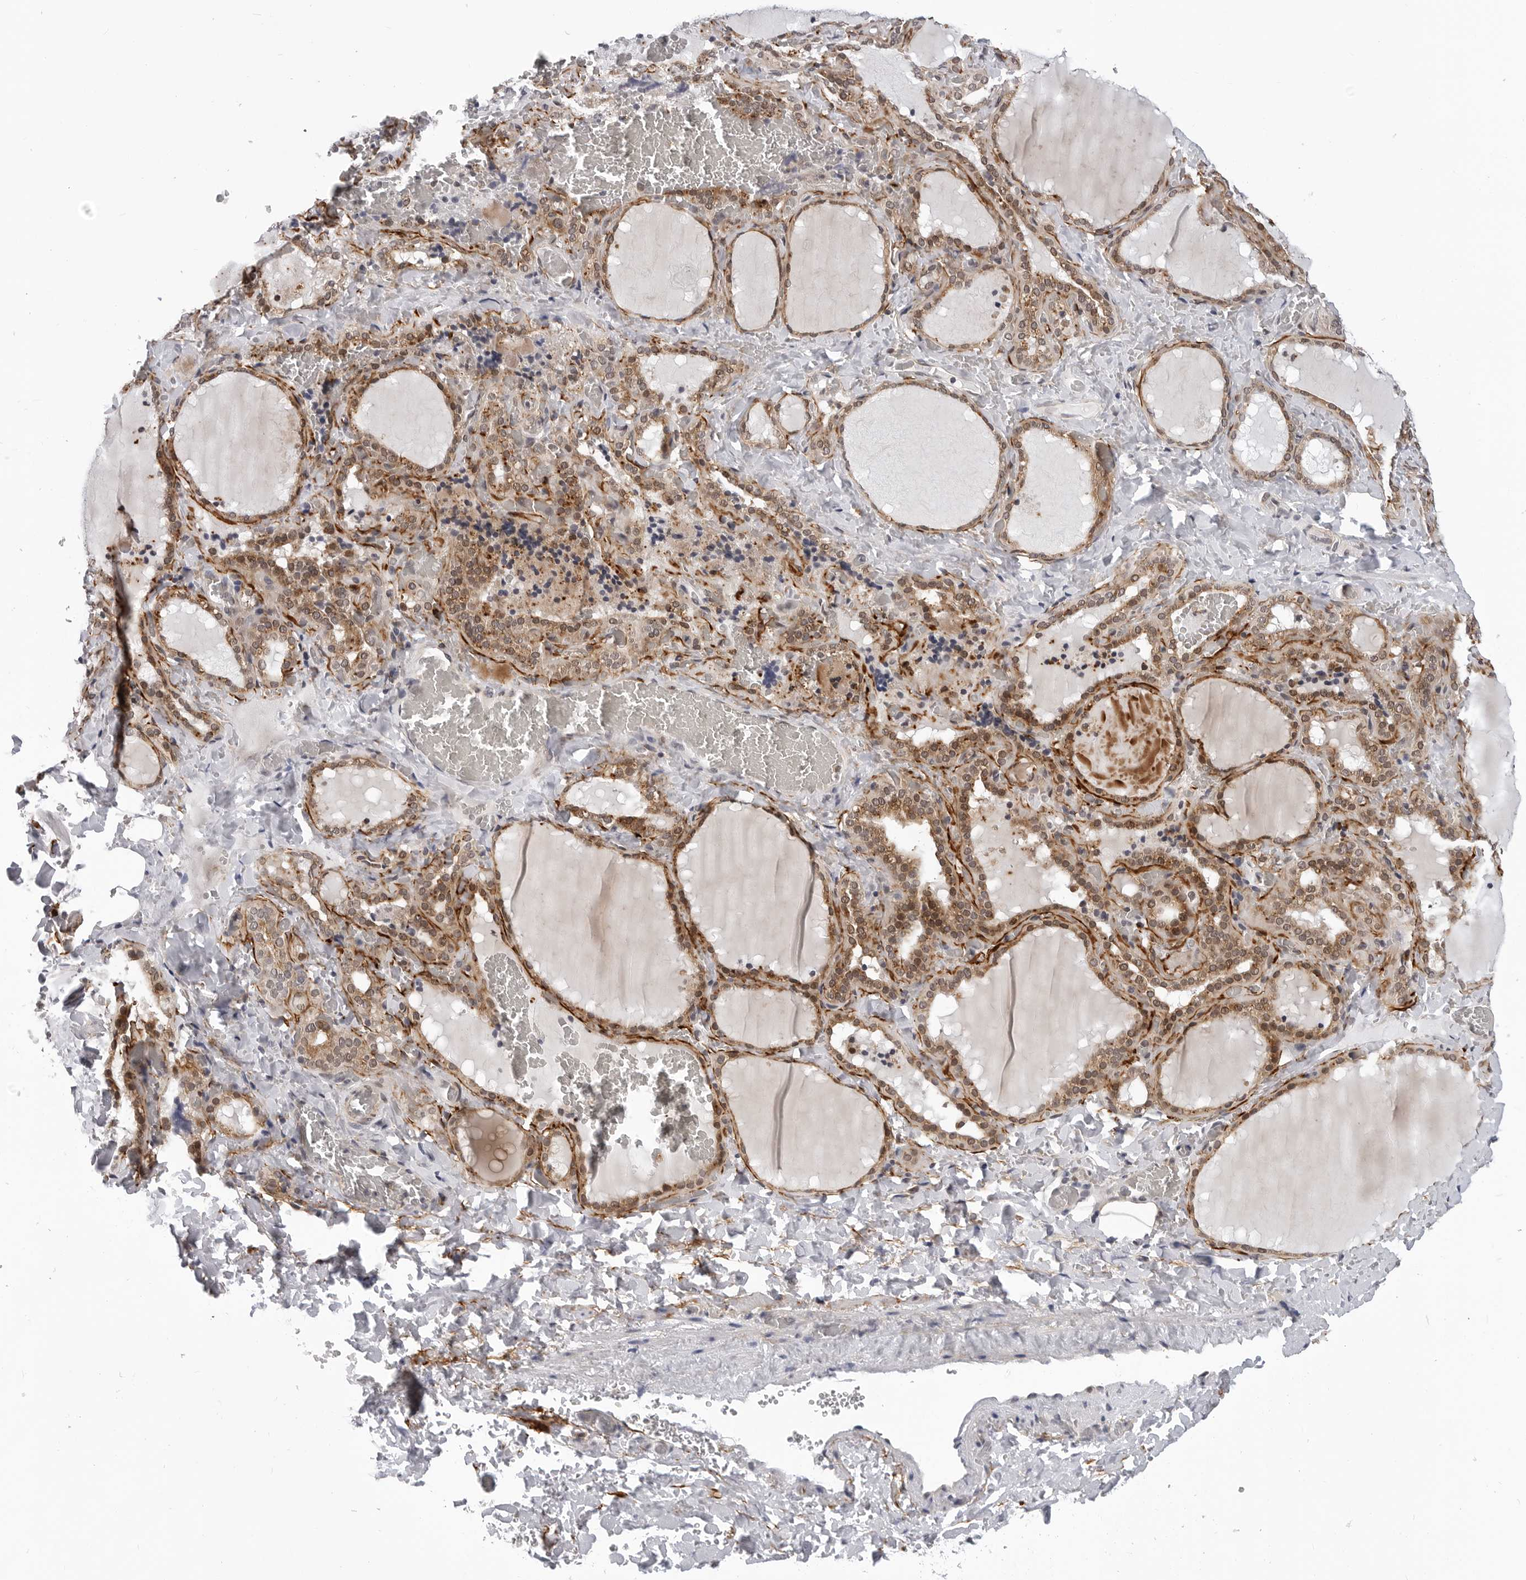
{"staining": {"intensity": "moderate", "quantity": ">75%", "location": "cytoplasmic/membranous,nuclear"}, "tissue": "thyroid gland", "cell_type": "Glandular cells", "image_type": "normal", "snomed": [{"axis": "morphology", "description": "Normal tissue, NOS"}, {"axis": "topography", "description": "Thyroid gland"}], "caption": "A high-resolution image shows immunohistochemistry staining of unremarkable thyroid gland, which shows moderate cytoplasmic/membranous,nuclear staining in approximately >75% of glandular cells. (IHC, brightfield microscopy, high magnification).", "gene": "KIAA1614", "patient": {"sex": "female", "age": 22}}